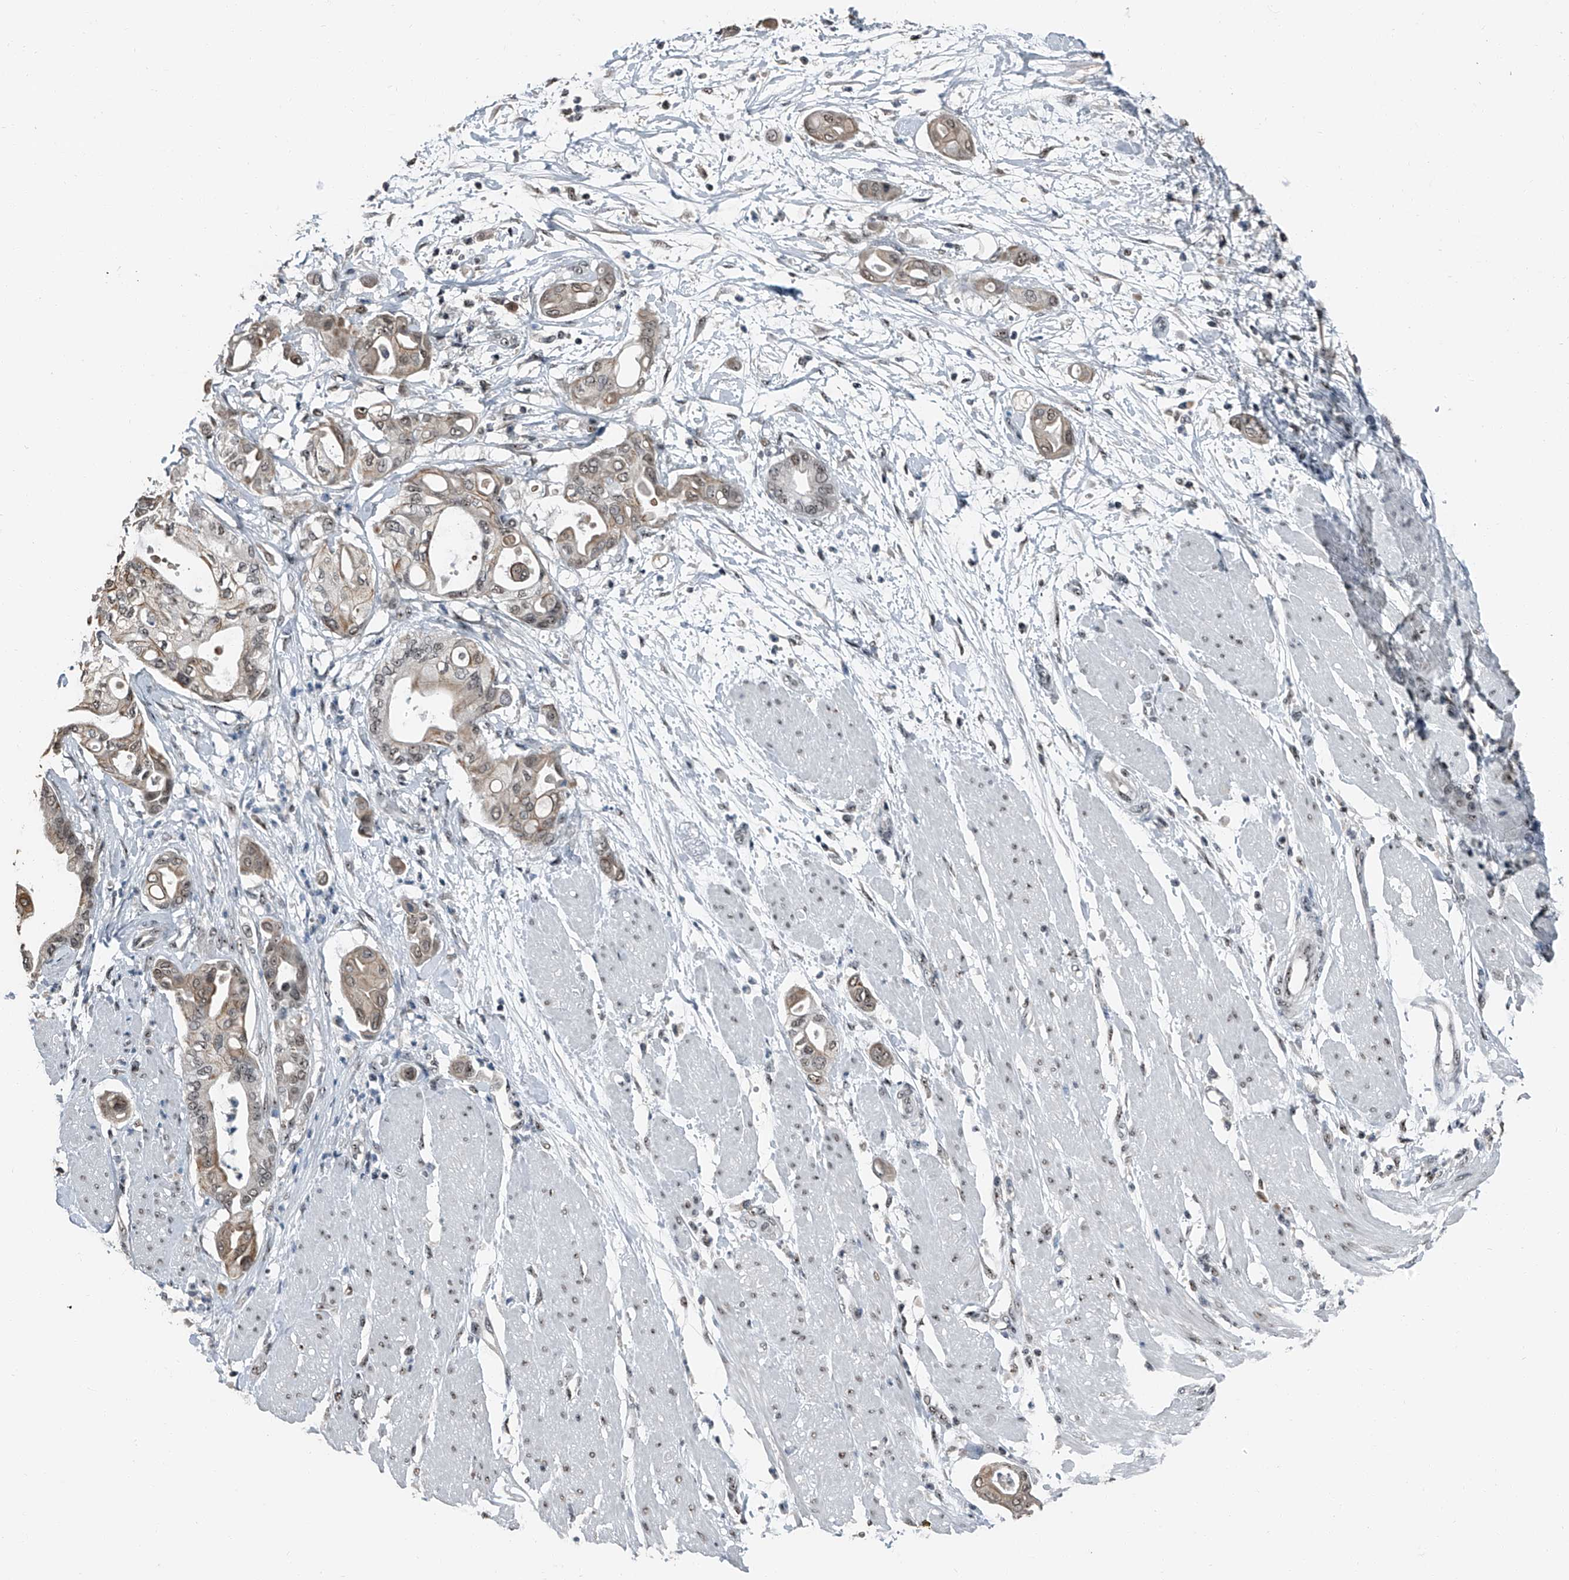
{"staining": {"intensity": "weak", "quantity": ">75%", "location": "cytoplasmic/membranous,nuclear"}, "tissue": "pancreatic cancer", "cell_type": "Tumor cells", "image_type": "cancer", "snomed": [{"axis": "morphology", "description": "Adenocarcinoma, NOS"}, {"axis": "morphology", "description": "Adenocarcinoma, metastatic, NOS"}, {"axis": "topography", "description": "Lymph node"}, {"axis": "topography", "description": "Pancreas"}, {"axis": "topography", "description": "Duodenum"}], "caption": "A photomicrograph showing weak cytoplasmic/membranous and nuclear staining in approximately >75% of tumor cells in pancreatic cancer (metastatic adenocarcinoma), as visualized by brown immunohistochemical staining.", "gene": "TCOF1", "patient": {"sex": "female", "age": 64}}